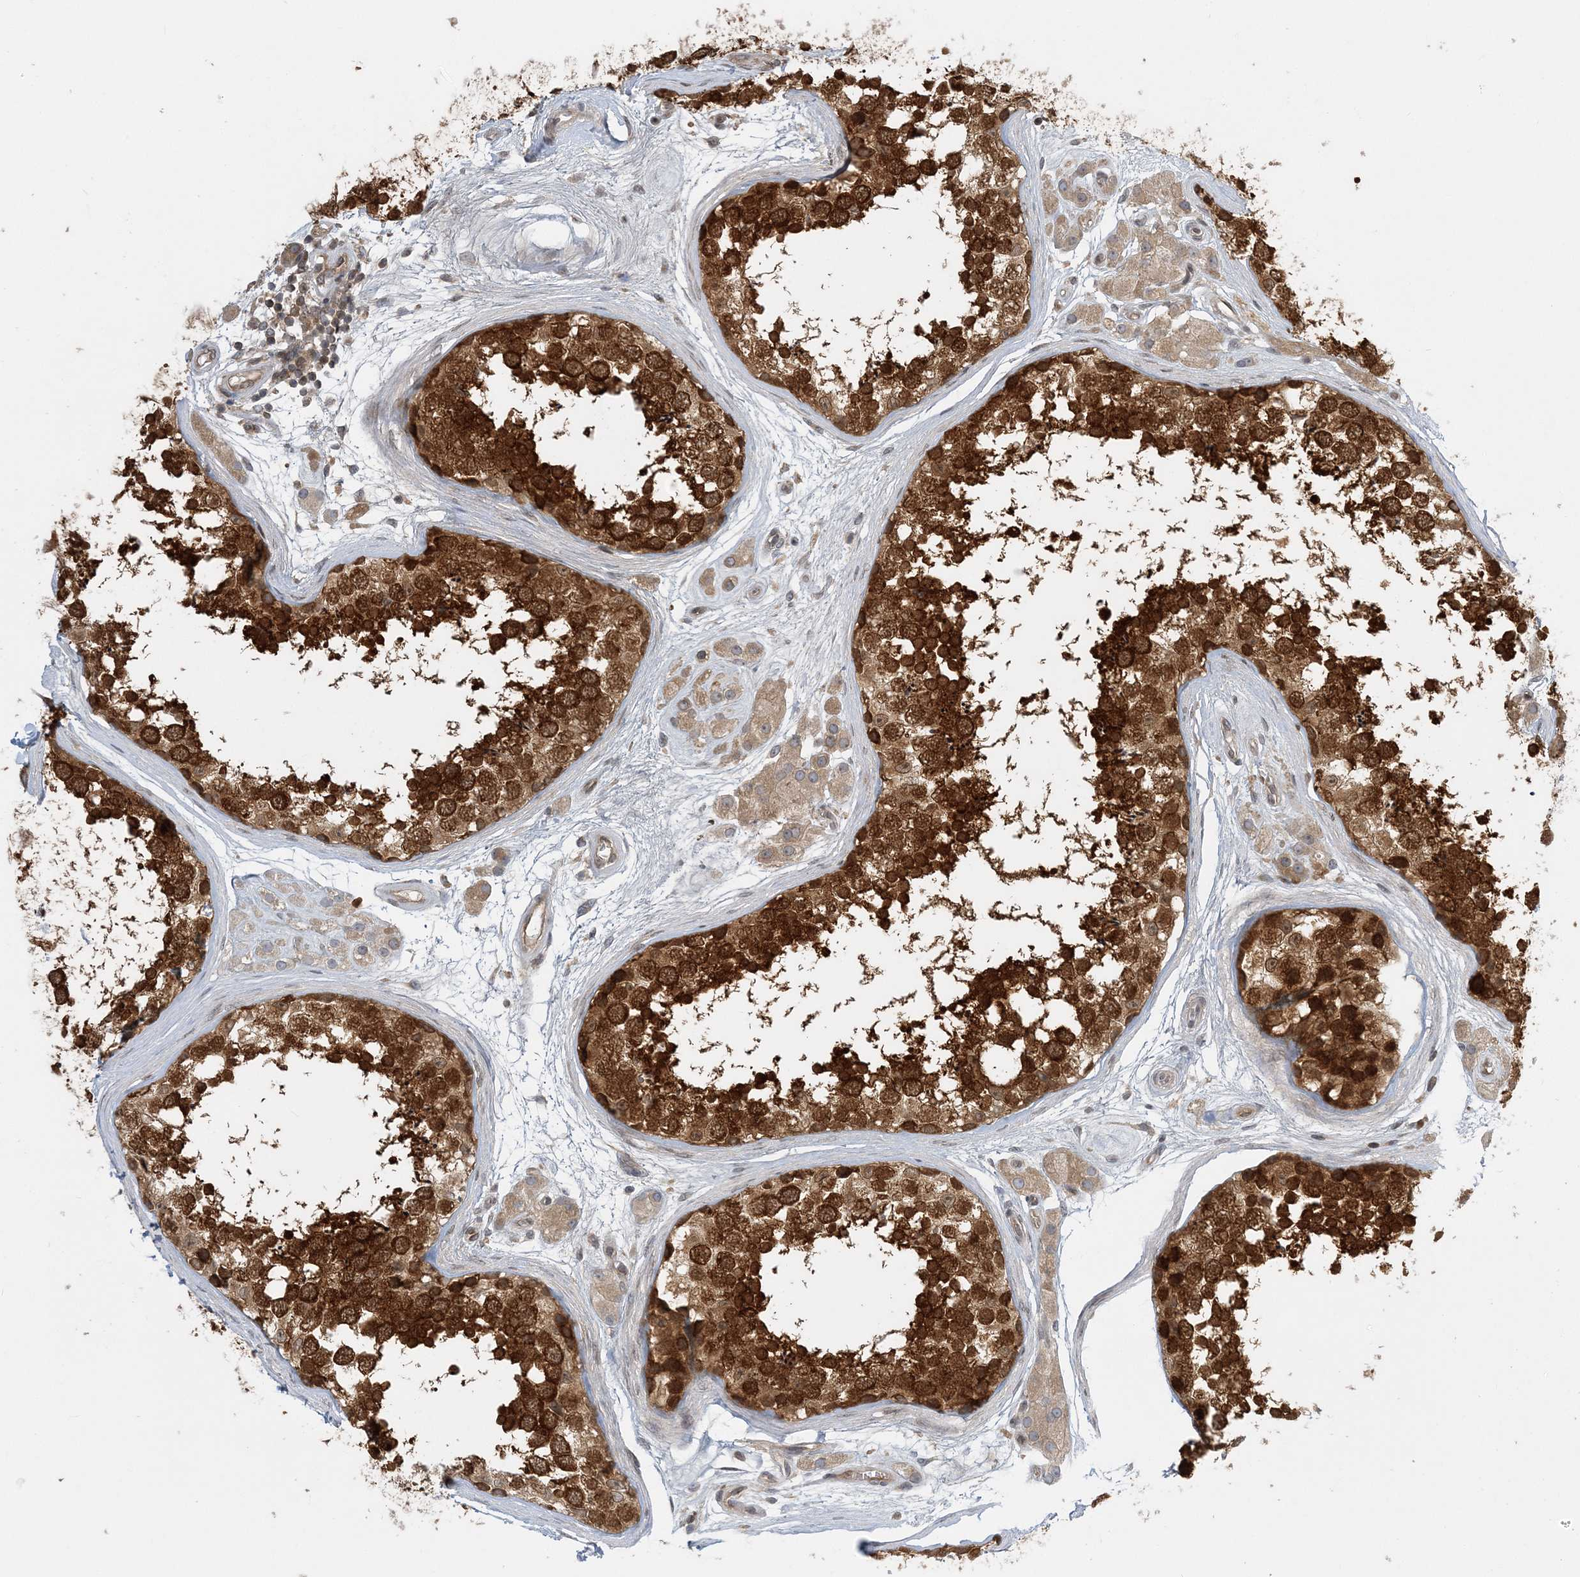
{"staining": {"intensity": "strong", "quantity": ">75%", "location": "cytoplasmic/membranous,nuclear"}, "tissue": "testis", "cell_type": "Cells in seminiferous ducts", "image_type": "normal", "snomed": [{"axis": "morphology", "description": "Normal tissue, NOS"}, {"axis": "topography", "description": "Testis"}], "caption": "Immunohistochemical staining of benign human testis shows high levels of strong cytoplasmic/membranous,nuclear positivity in approximately >75% of cells in seminiferous ducts. The protein is stained brown, and the nuclei are stained in blue (DAB IHC with brightfield microscopy, high magnification).", "gene": "FAM114A2", "patient": {"sex": "male", "age": 56}}